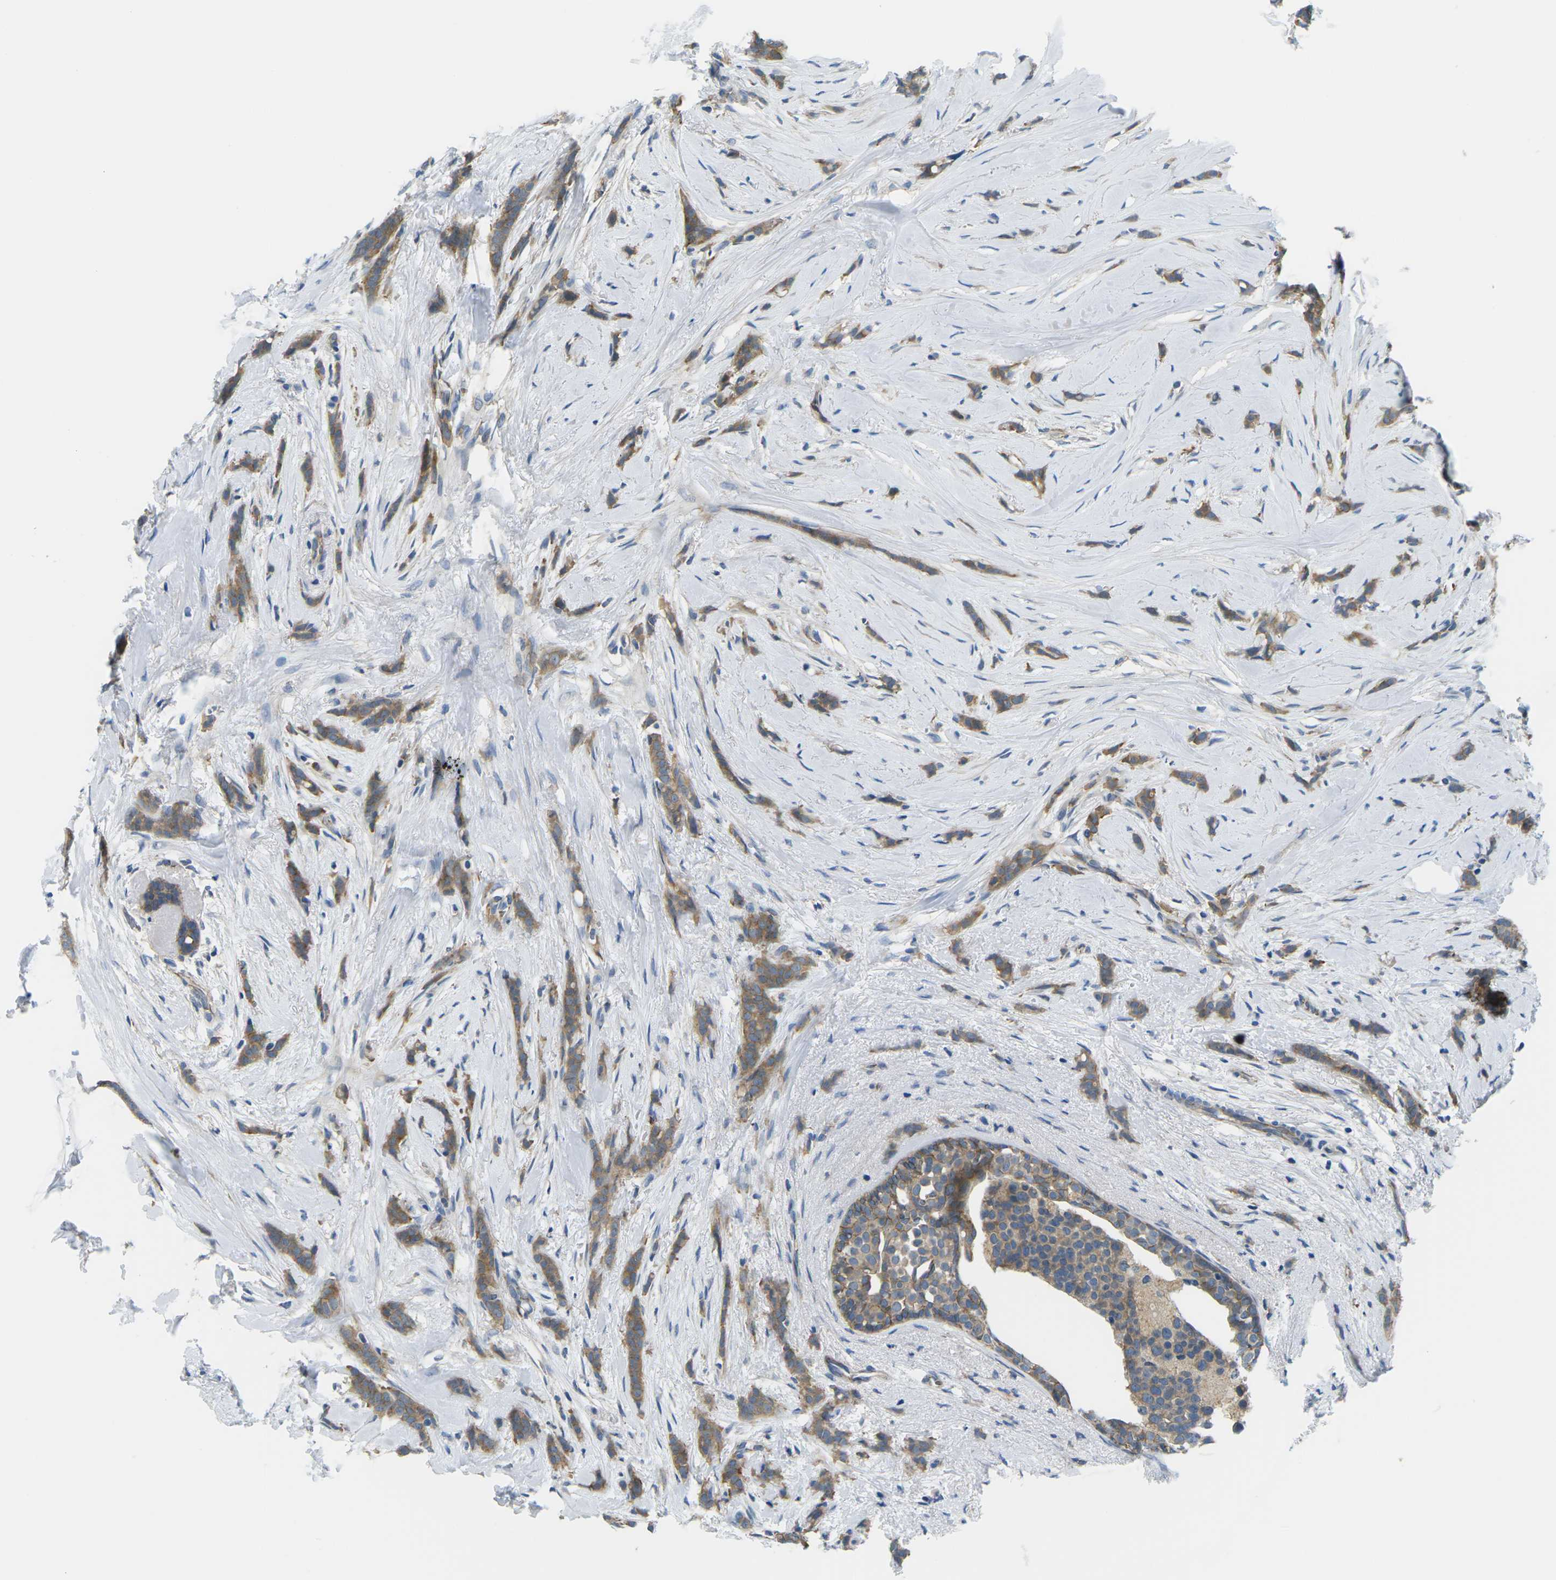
{"staining": {"intensity": "moderate", "quantity": ">75%", "location": "cytoplasmic/membranous"}, "tissue": "breast cancer", "cell_type": "Tumor cells", "image_type": "cancer", "snomed": [{"axis": "morphology", "description": "Lobular carcinoma, in situ"}, {"axis": "morphology", "description": "Lobular carcinoma"}, {"axis": "topography", "description": "Breast"}], "caption": "Immunohistochemistry staining of breast cancer (lobular carcinoma), which reveals medium levels of moderate cytoplasmic/membranous staining in about >75% of tumor cells indicating moderate cytoplasmic/membranous protein expression. The staining was performed using DAB (brown) for protein detection and nuclei were counterstained in hematoxylin (blue).", "gene": "CTNND1", "patient": {"sex": "female", "age": 41}}